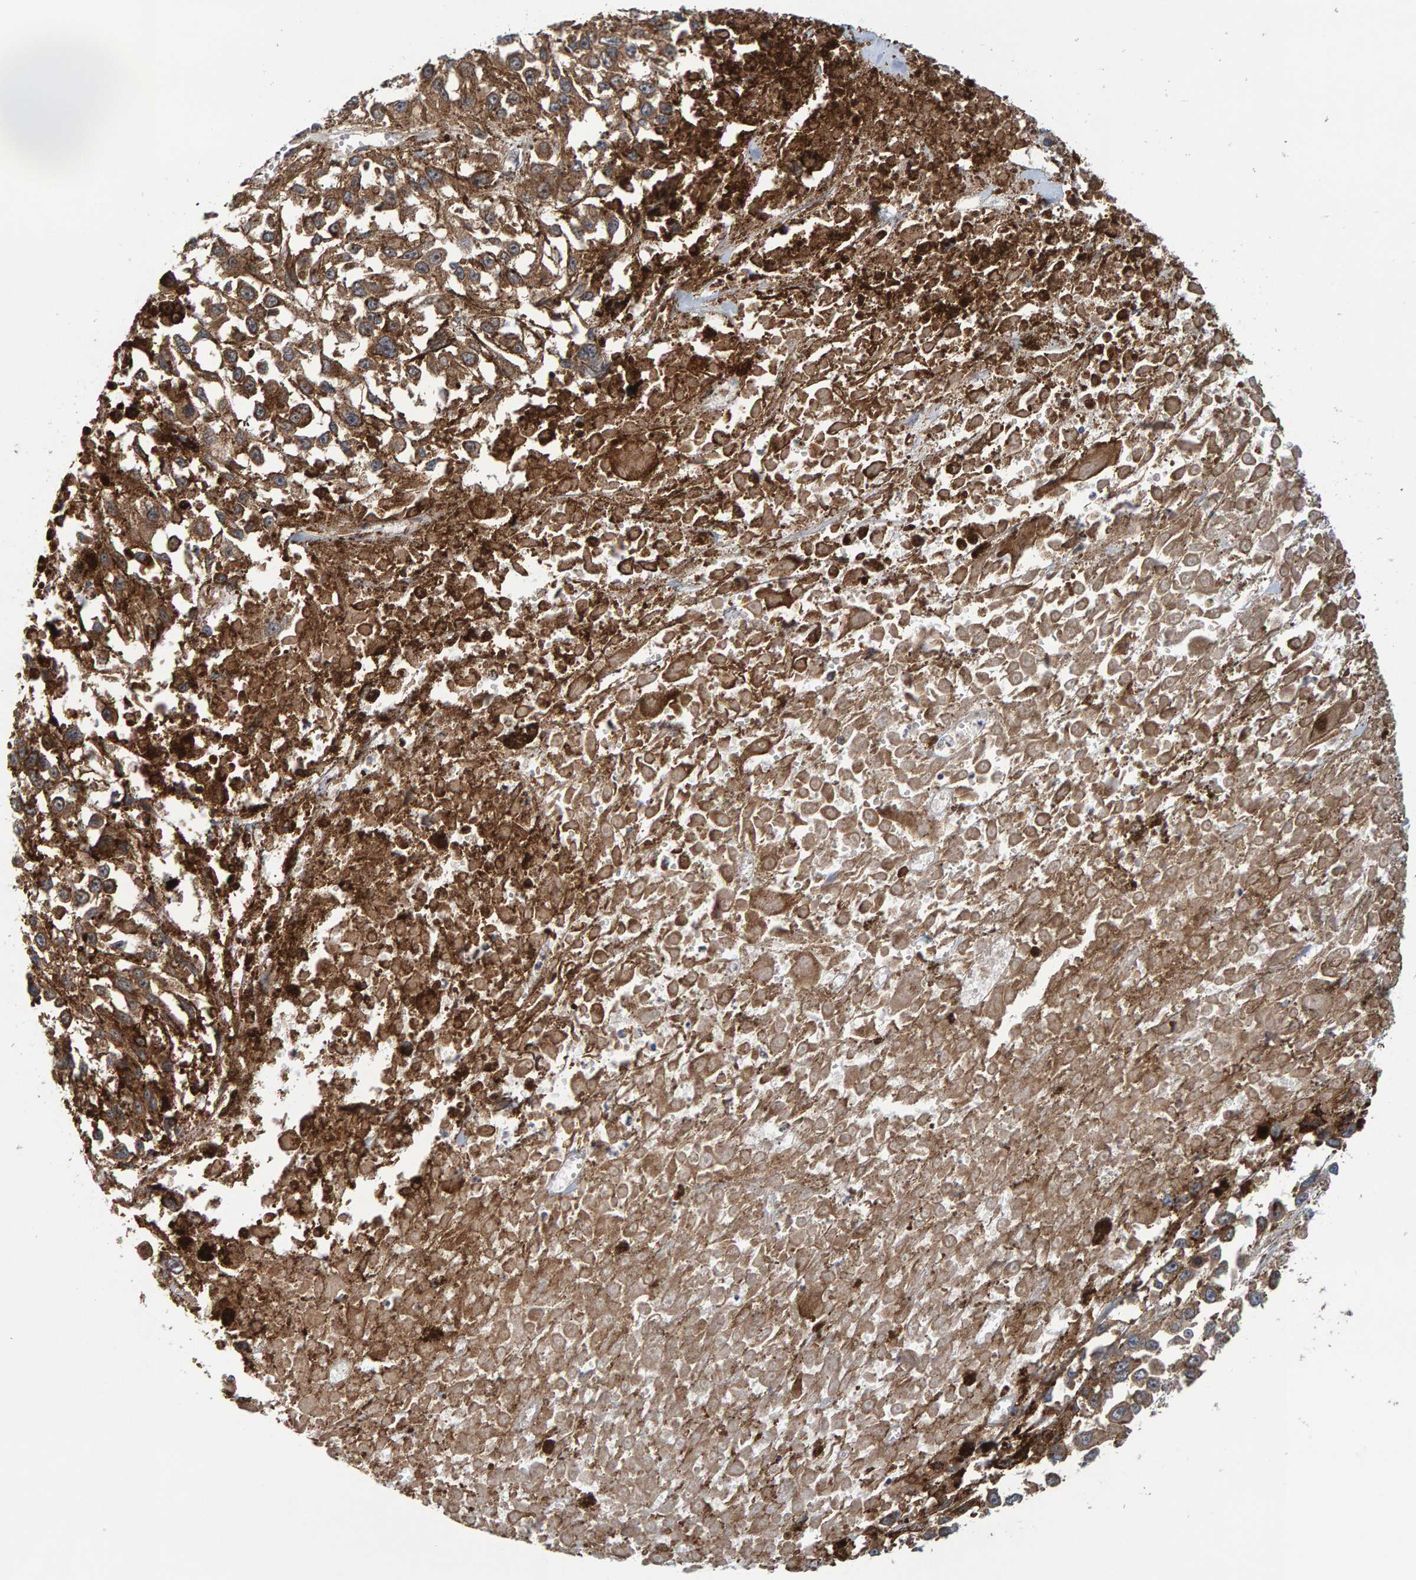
{"staining": {"intensity": "moderate", "quantity": ">75%", "location": "cytoplasmic/membranous"}, "tissue": "melanoma", "cell_type": "Tumor cells", "image_type": "cancer", "snomed": [{"axis": "morphology", "description": "Malignant melanoma, Metastatic site"}, {"axis": "topography", "description": "Lymph node"}], "caption": "Melanoma stained for a protein demonstrates moderate cytoplasmic/membranous positivity in tumor cells.", "gene": "BAIAP2", "patient": {"sex": "male", "age": 59}}